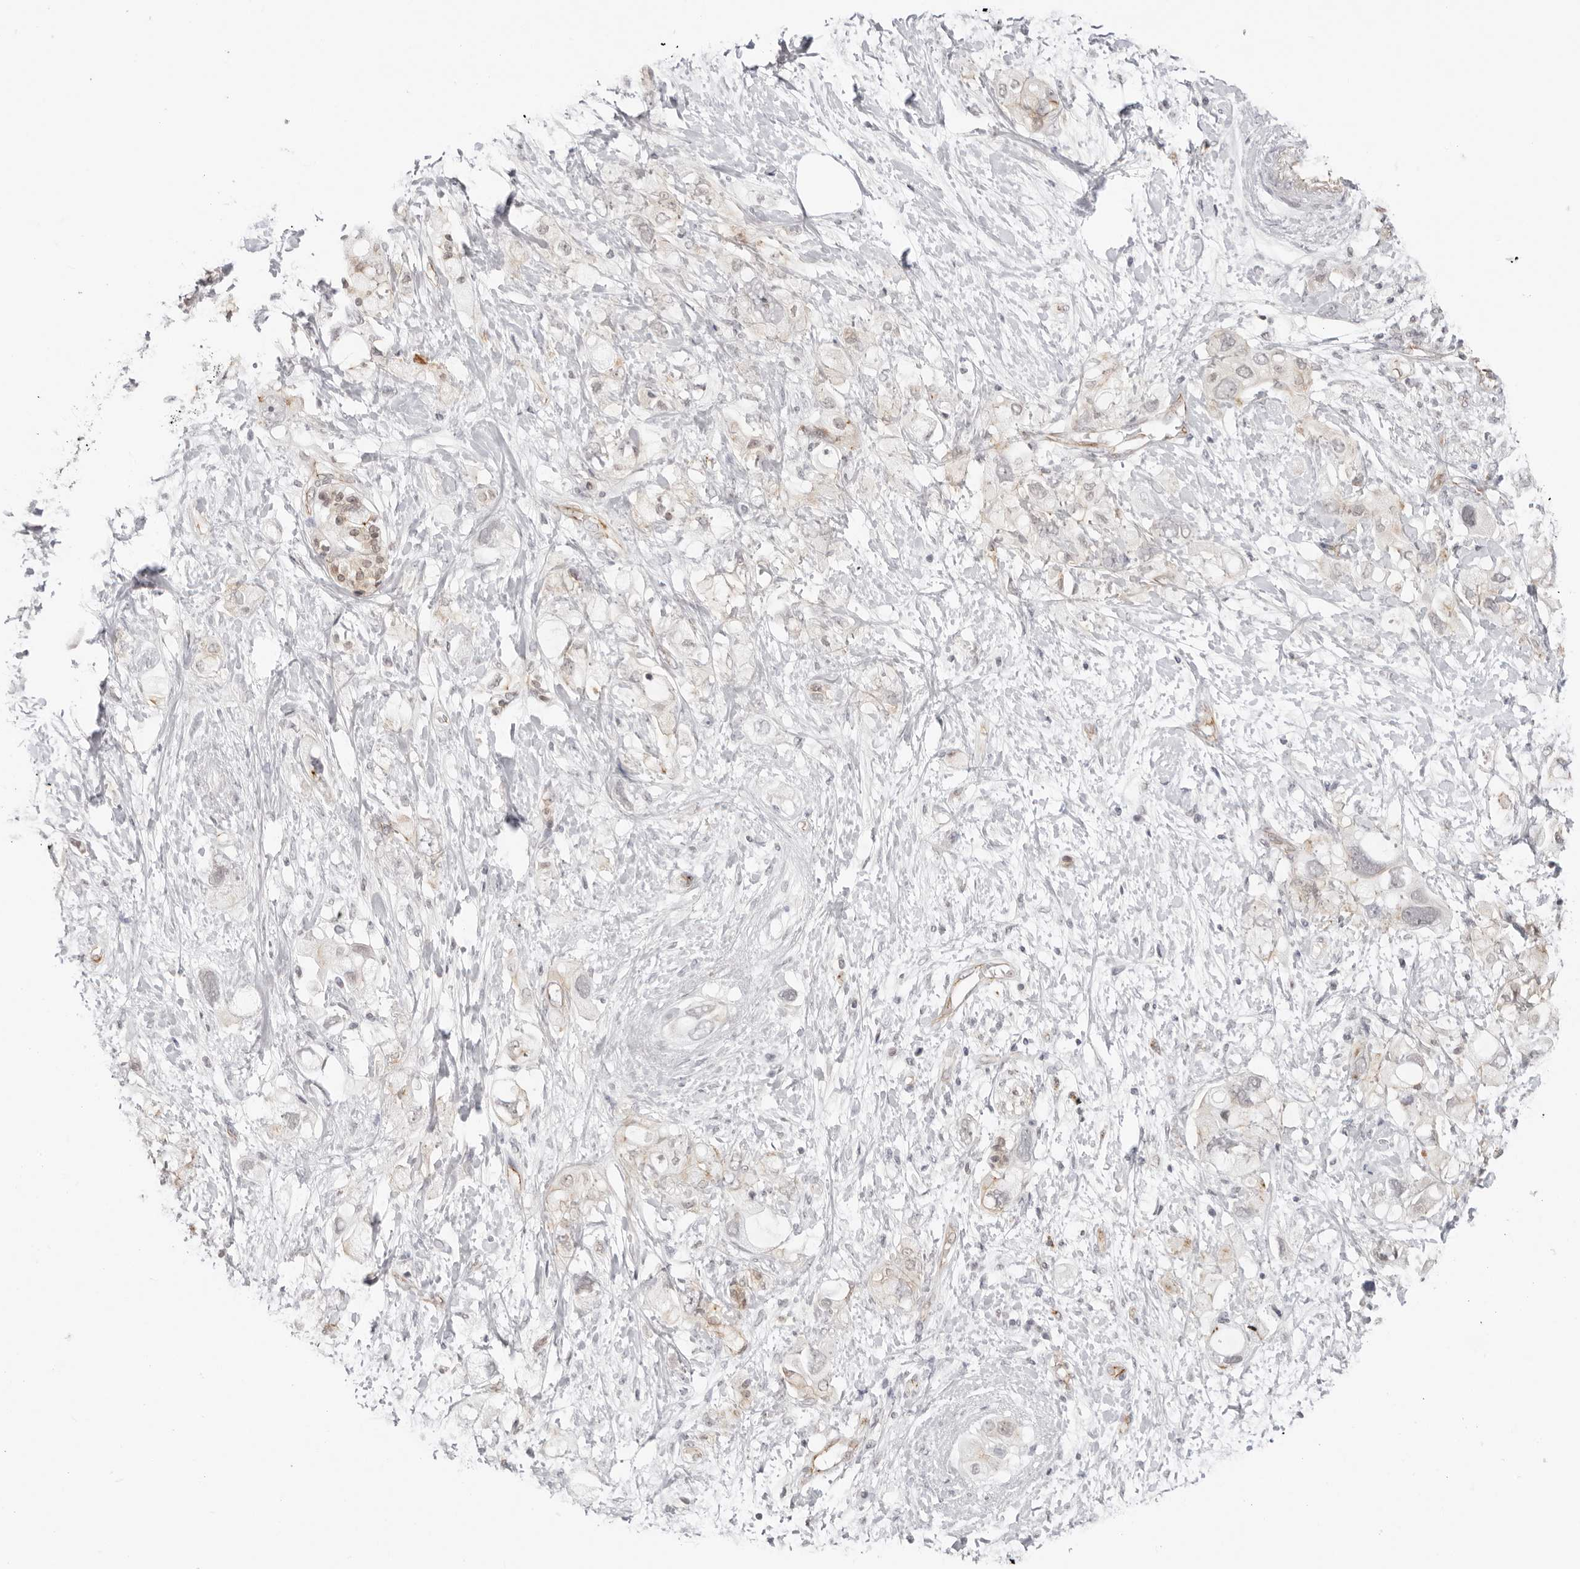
{"staining": {"intensity": "moderate", "quantity": "<25%", "location": "cytoplasmic/membranous"}, "tissue": "pancreatic cancer", "cell_type": "Tumor cells", "image_type": "cancer", "snomed": [{"axis": "morphology", "description": "Adenocarcinoma, NOS"}, {"axis": "topography", "description": "Pancreas"}], "caption": "High-magnification brightfield microscopy of pancreatic cancer (adenocarcinoma) stained with DAB (3,3'-diaminobenzidine) (brown) and counterstained with hematoxylin (blue). tumor cells exhibit moderate cytoplasmic/membranous expression is identified in about<25% of cells.", "gene": "TRAPPC3", "patient": {"sex": "female", "age": 56}}